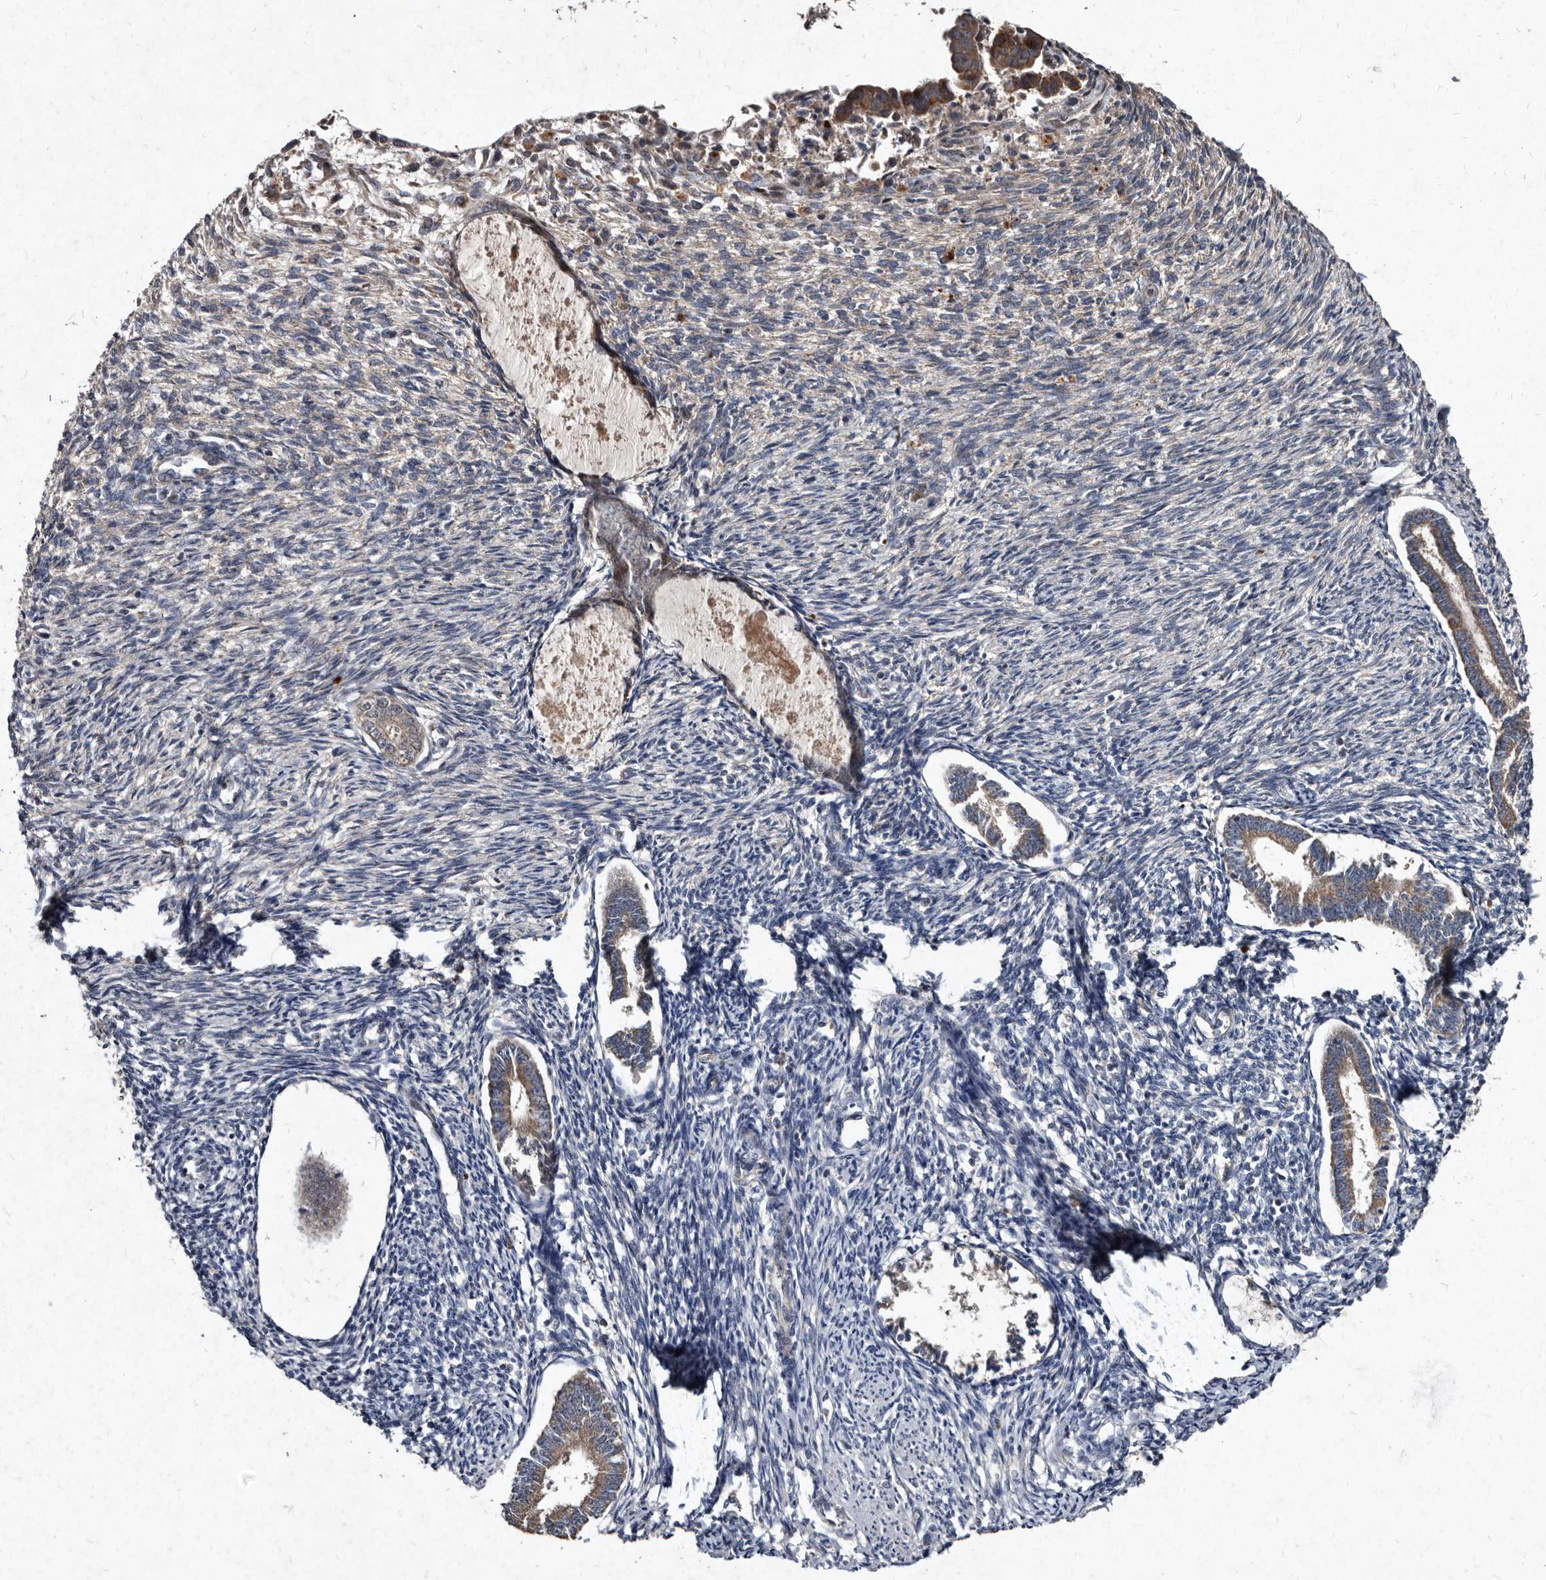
{"staining": {"intensity": "moderate", "quantity": "<25%", "location": "cytoplasmic/membranous"}, "tissue": "endometrium", "cell_type": "Cells in endometrial stroma", "image_type": "normal", "snomed": [{"axis": "morphology", "description": "Normal tissue, NOS"}, {"axis": "topography", "description": "Endometrium"}], "caption": "High-magnification brightfield microscopy of benign endometrium stained with DAB (3,3'-diaminobenzidine) (brown) and counterstained with hematoxylin (blue). cells in endometrial stroma exhibit moderate cytoplasmic/membranous expression is present in approximately<25% of cells.", "gene": "YPEL1", "patient": {"sex": "female", "age": 56}}